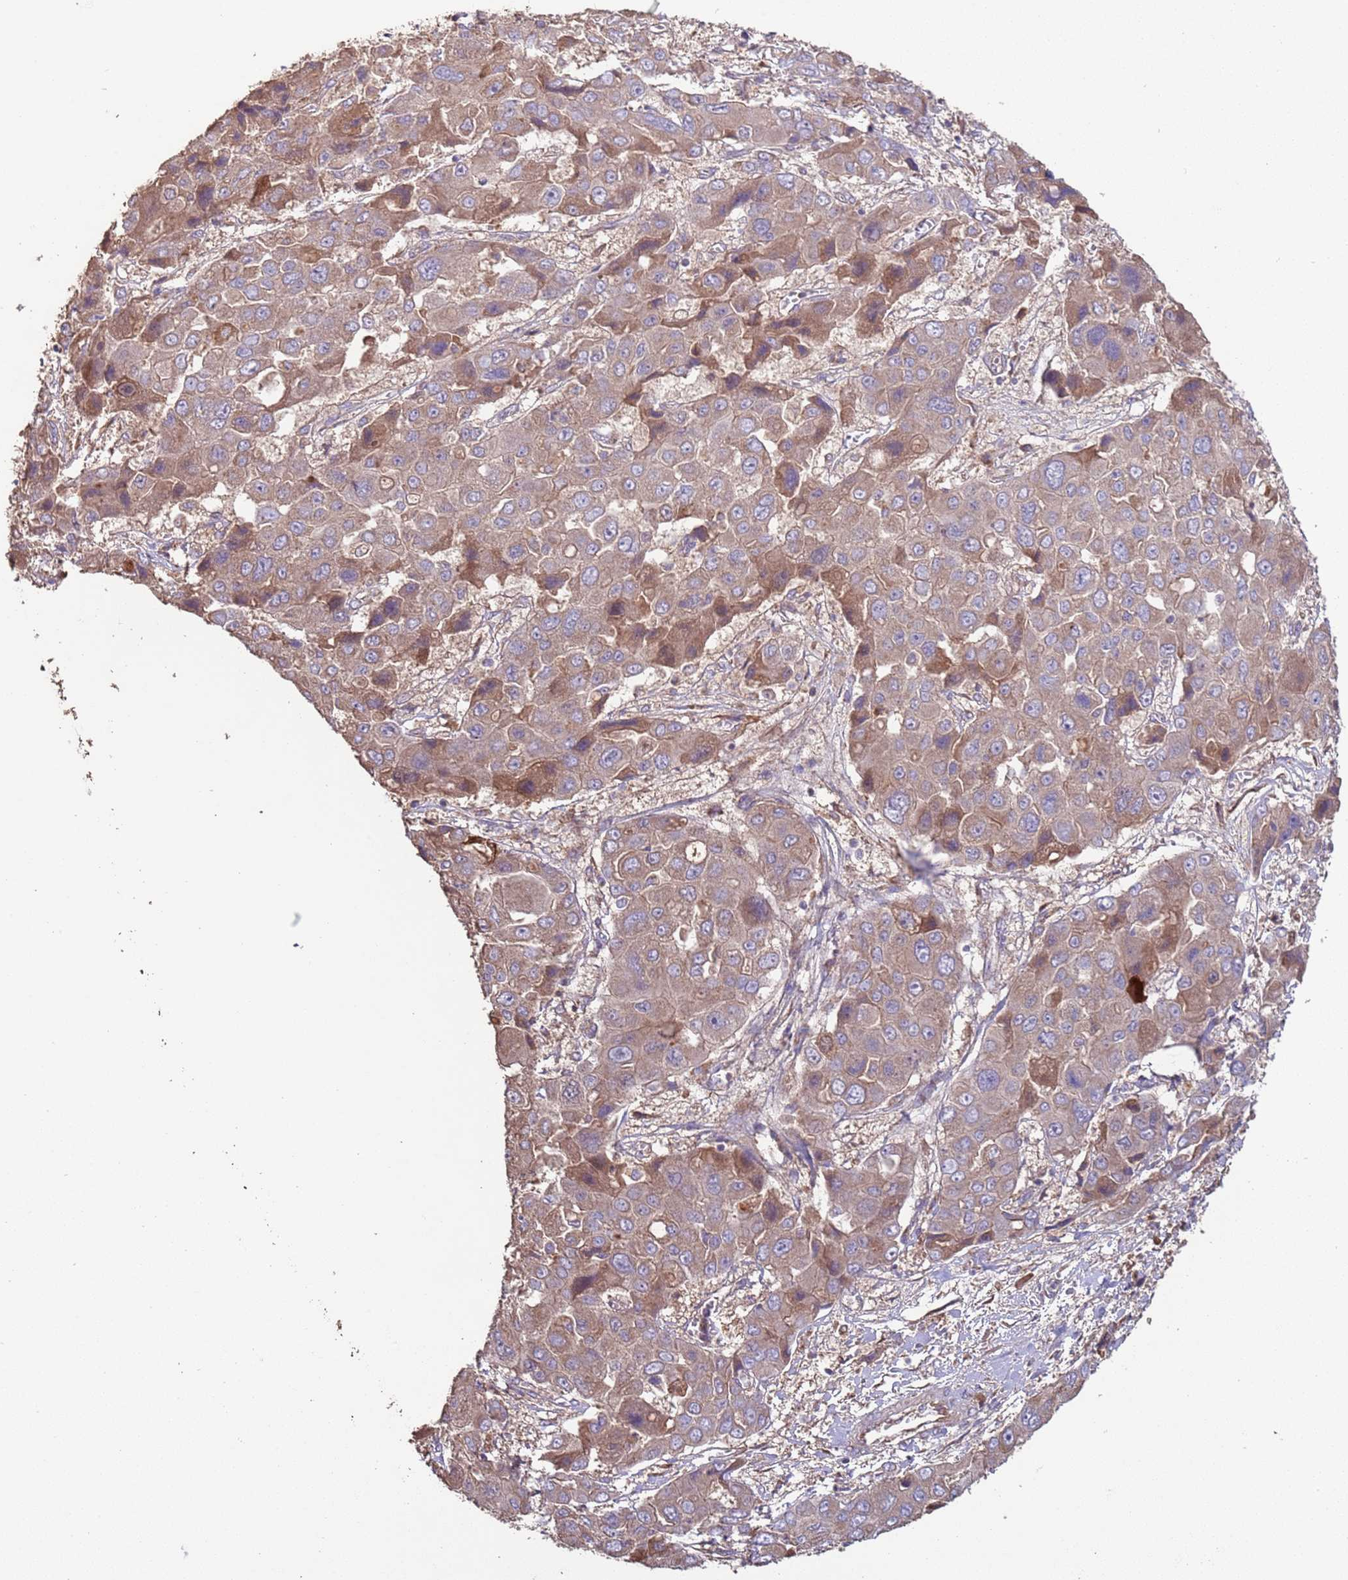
{"staining": {"intensity": "moderate", "quantity": ">75%", "location": "cytoplasmic/membranous"}, "tissue": "liver cancer", "cell_type": "Tumor cells", "image_type": "cancer", "snomed": [{"axis": "morphology", "description": "Cholangiocarcinoma"}, {"axis": "topography", "description": "Liver"}], "caption": "This is a micrograph of immunohistochemistry staining of liver cancer, which shows moderate positivity in the cytoplasmic/membranous of tumor cells.", "gene": "EEF1AKMT1", "patient": {"sex": "male", "age": 67}}